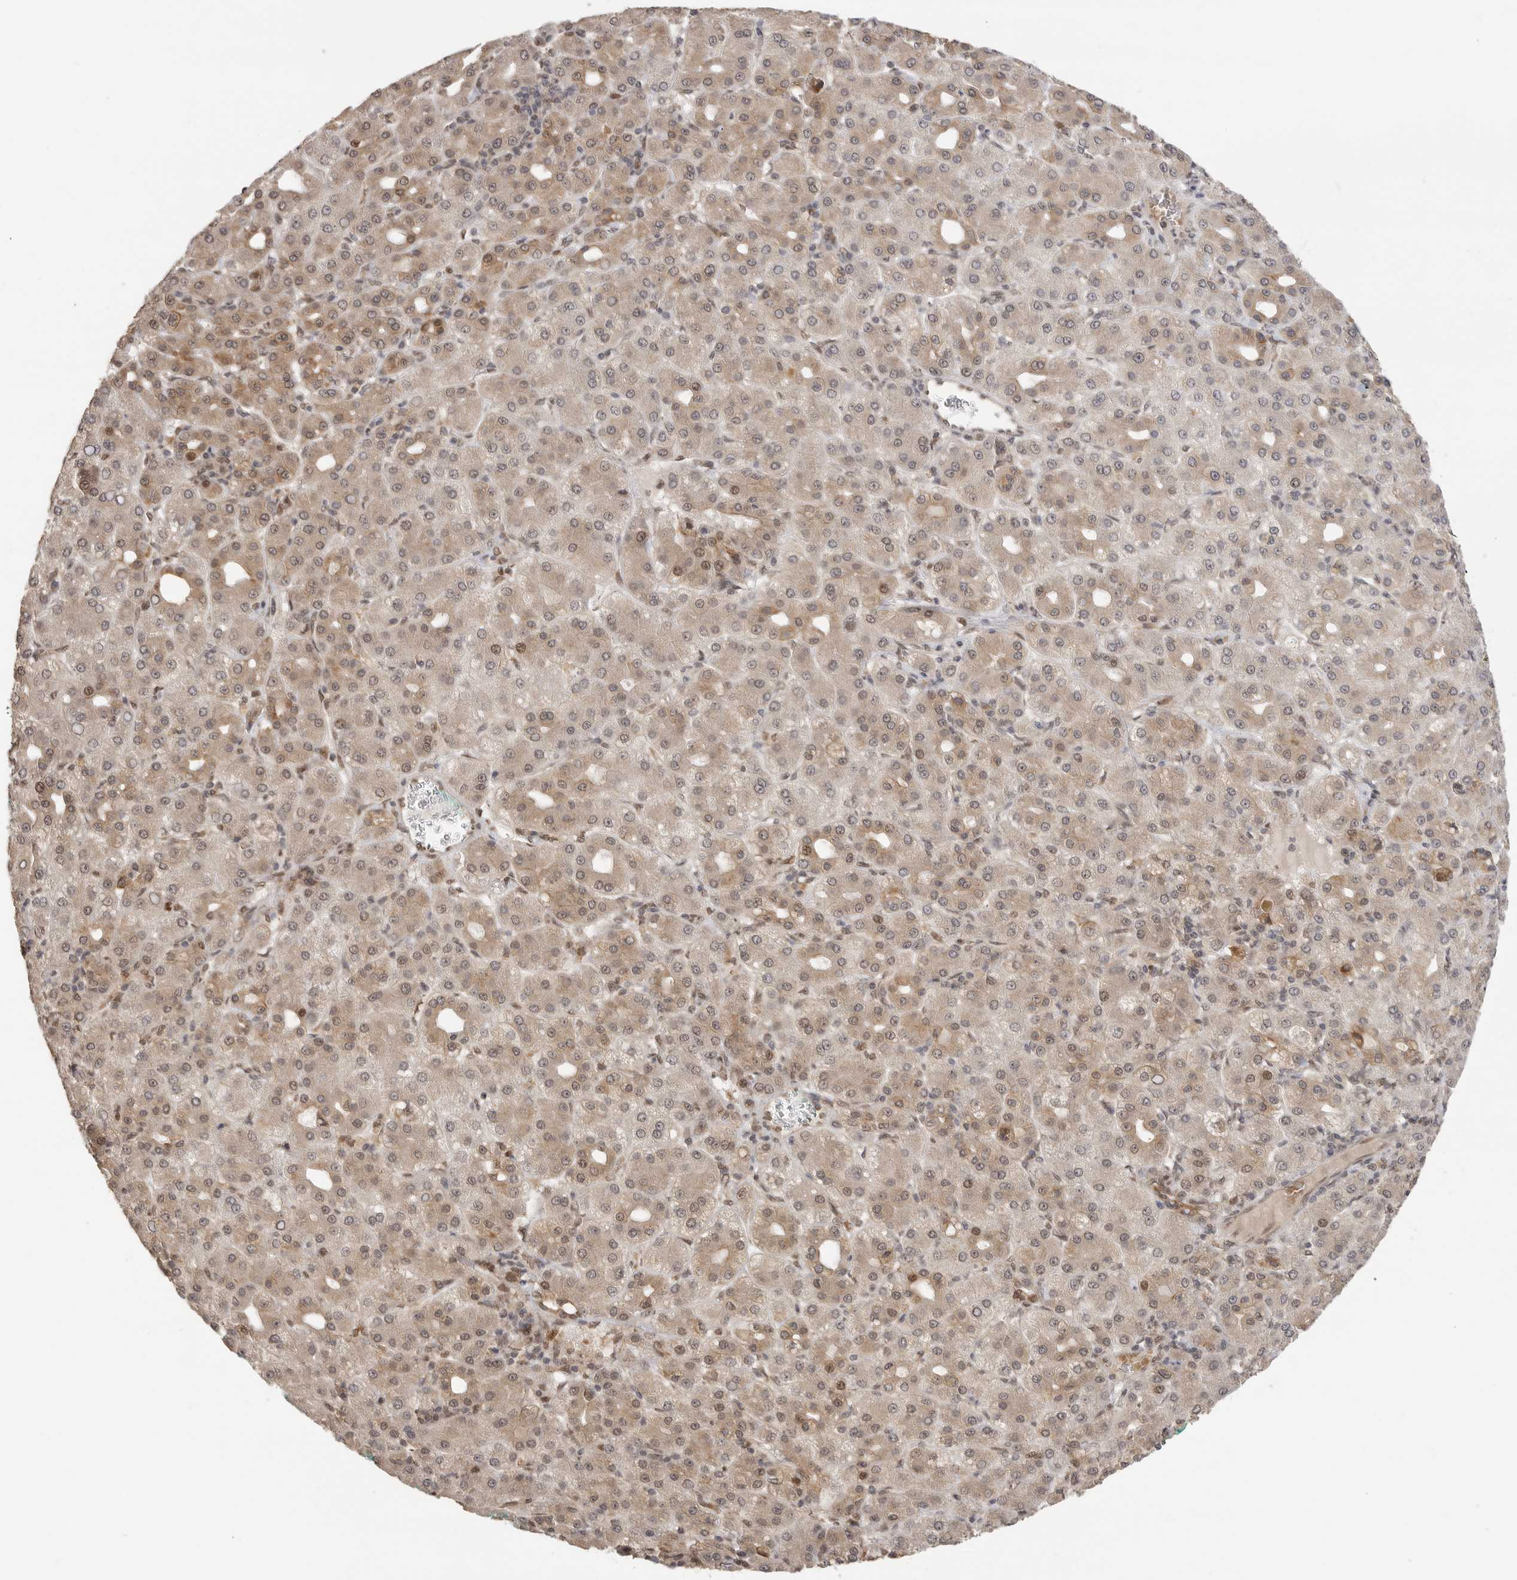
{"staining": {"intensity": "moderate", "quantity": "25%-75%", "location": "cytoplasmic/membranous"}, "tissue": "liver cancer", "cell_type": "Tumor cells", "image_type": "cancer", "snomed": [{"axis": "morphology", "description": "Carcinoma, Hepatocellular, NOS"}, {"axis": "topography", "description": "Liver"}], "caption": "Moderate cytoplasmic/membranous expression for a protein is present in approximately 25%-75% of tumor cells of hepatocellular carcinoma (liver) using immunohistochemistry.", "gene": "ALKAL1", "patient": {"sex": "male", "age": 65}}